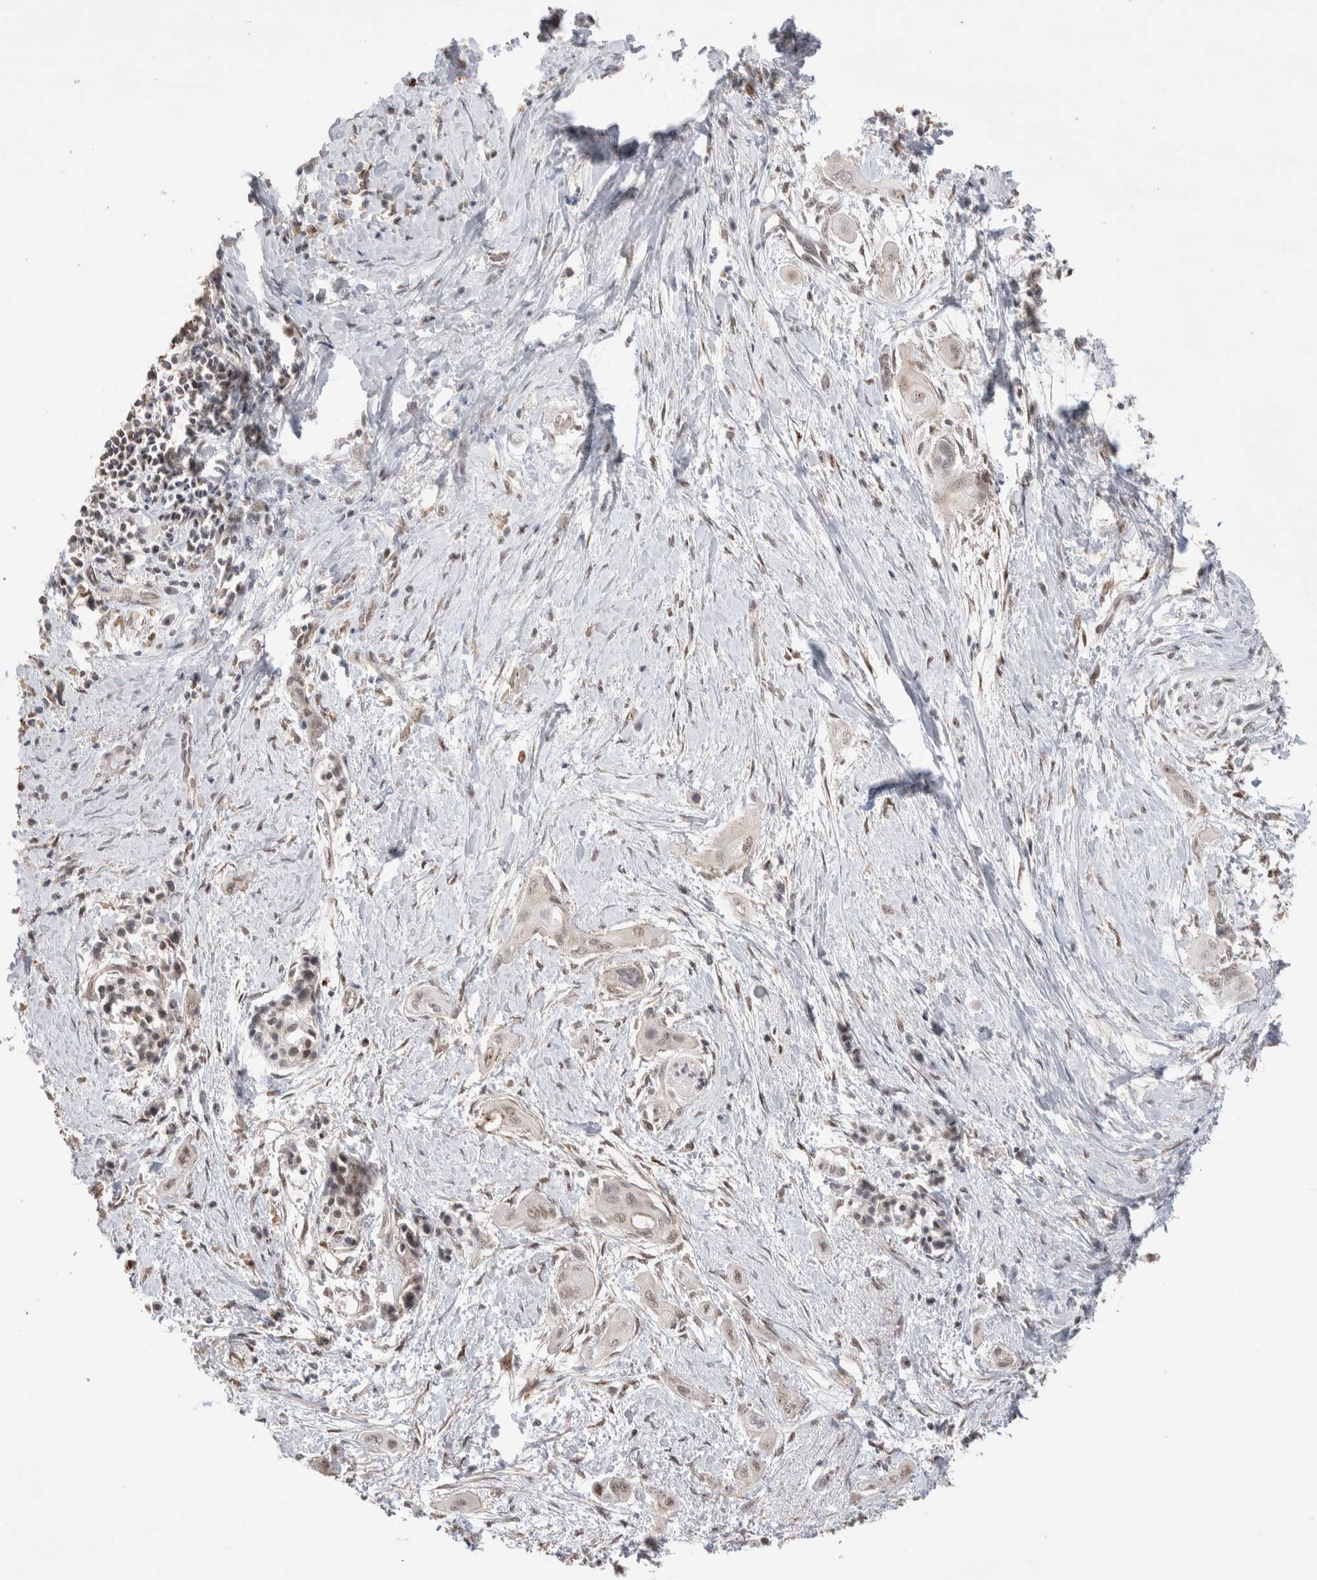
{"staining": {"intensity": "weak", "quantity": ">75%", "location": "nuclear"}, "tissue": "pancreatic cancer", "cell_type": "Tumor cells", "image_type": "cancer", "snomed": [{"axis": "morphology", "description": "Adenocarcinoma, NOS"}, {"axis": "topography", "description": "Pancreas"}], "caption": "Protein staining of pancreatic adenocarcinoma tissue shows weak nuclear expression in approximately >75% of tumor cells.", "gene": "ZNF704", "patient": {"sex": "male", "age": 59}}